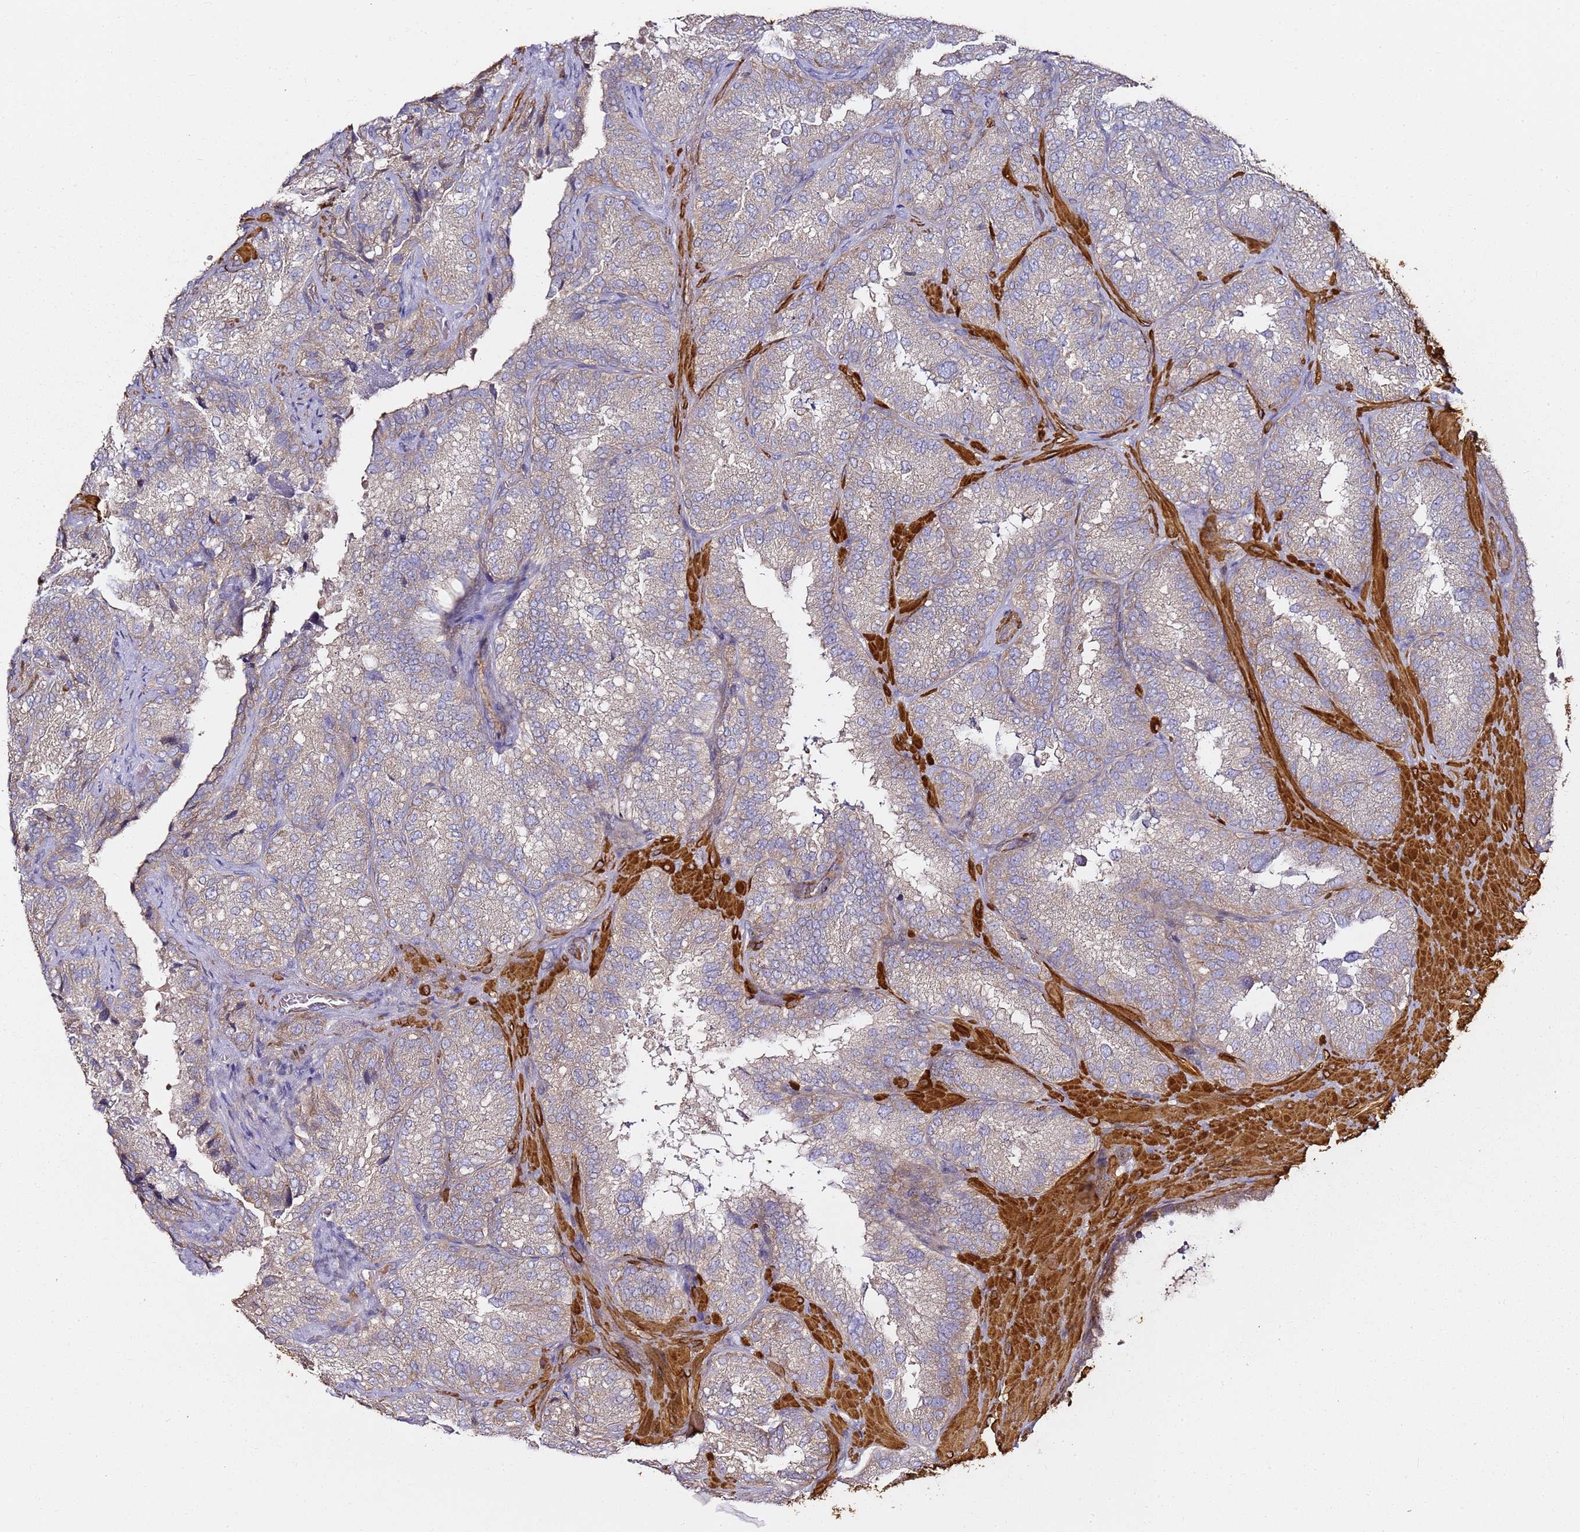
{"staining": {"intensity": "weak", "quantity": "25%-75%", "location": "cytoplasmic/membranous"}, "tissue": "seminal vesicle", "cell_type": "Glandular cells", "image_type": "normal", "snomed": [{"axis": "morphology", "description": "Normal tissue, NOS"}, {"axis": "topography", "description": "Seminal veicle"}], "caption": "Immunohistochemical staining of unremarkable seminal vesicle demonstrates weak cytoplasmic/membranous protein staining in about 25%-75% of glandular cells. Using DAB (brown) and hematoxylin (blue) stains, captured at high magnification using brightfield microscopy.", "gene": "EPS8L1", "patient": {"sex": "male", "age": 58}}